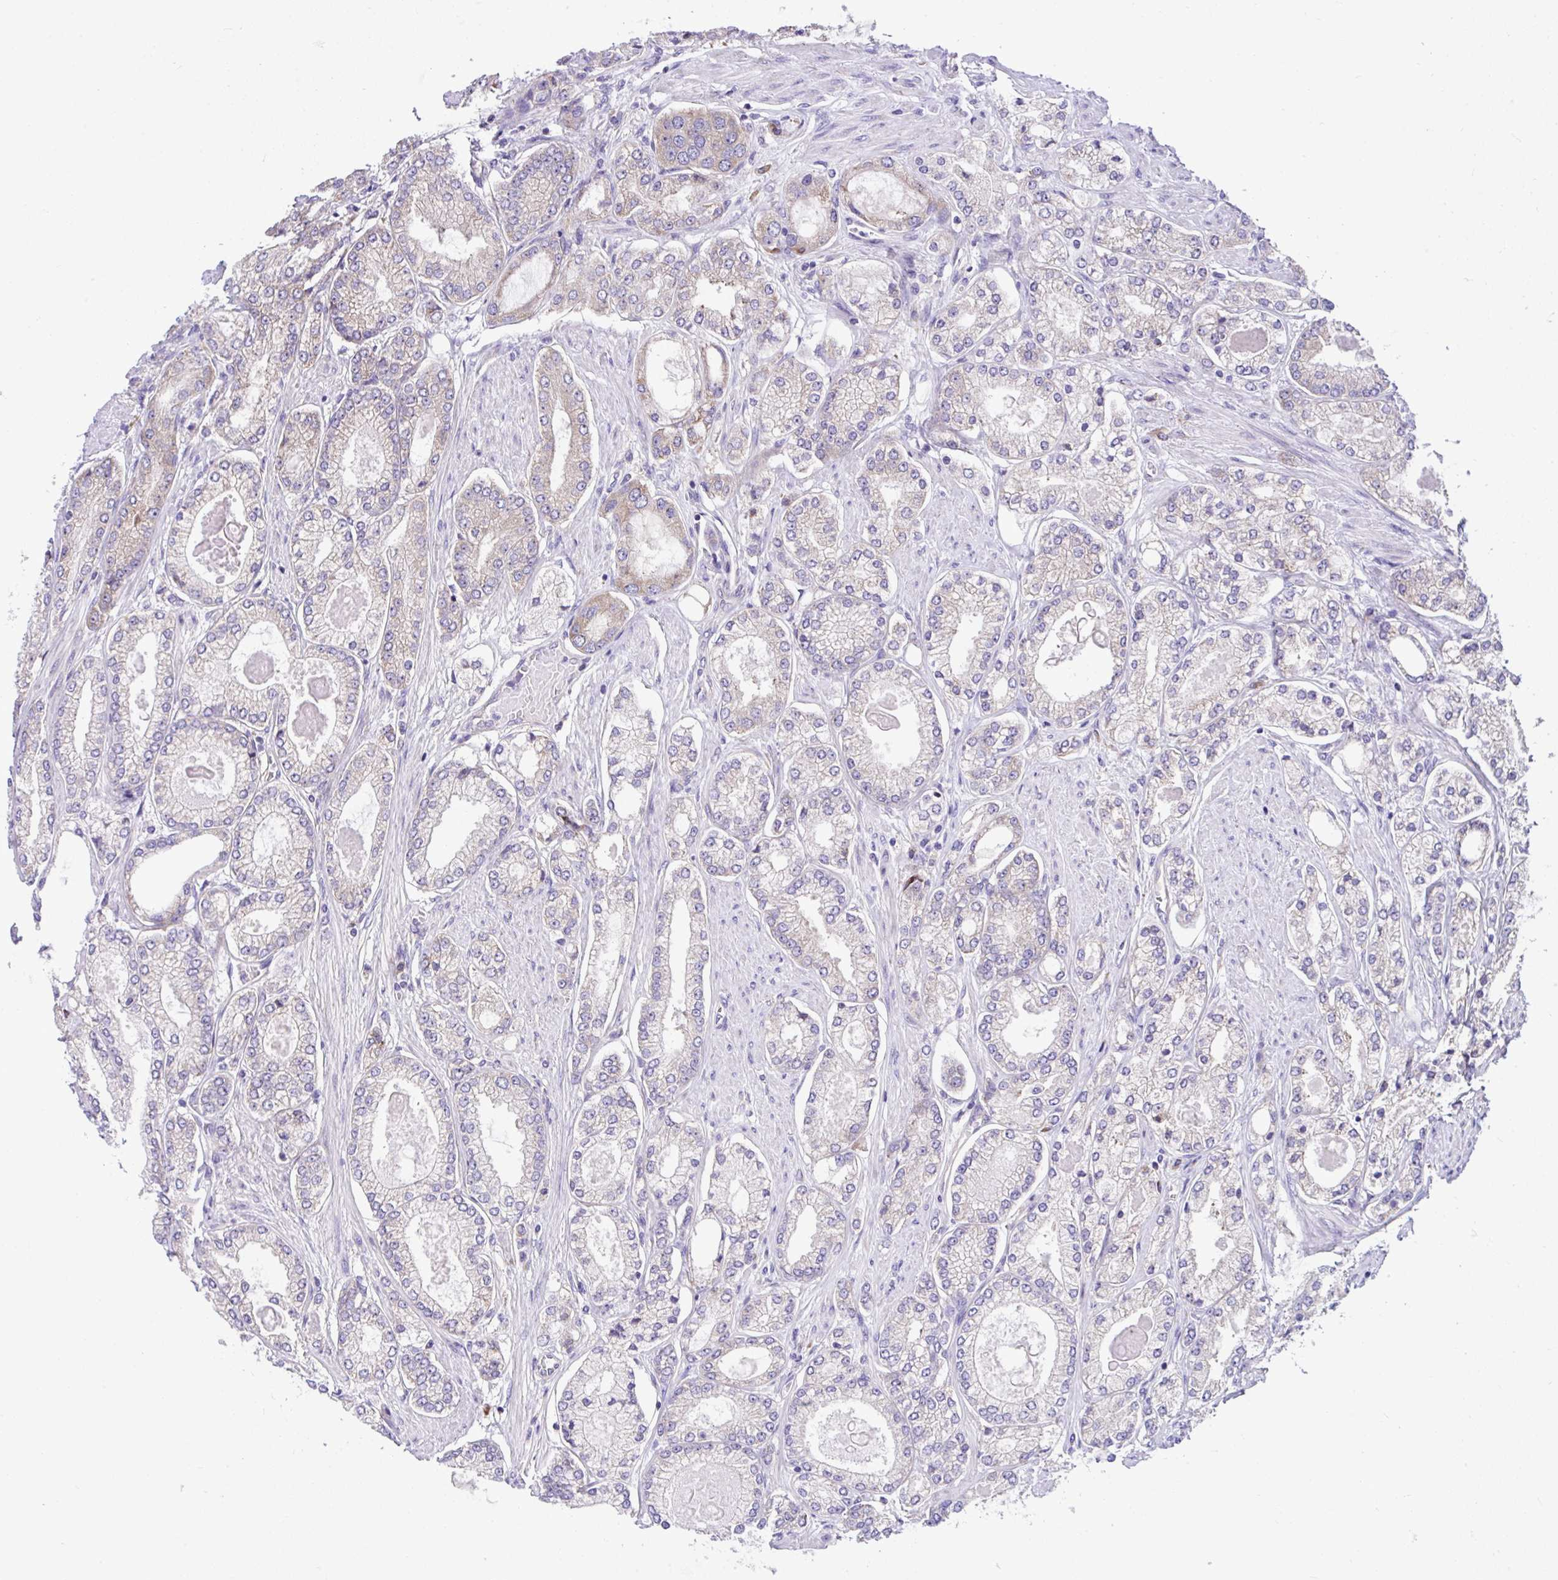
{"staining": {"intensity": "negative", "quantity": "none", "location": "none"}, "tissue": "prostate cancer", "cell_type": "Tumor cells", "image_type": "cancer", "snomed": [{"axis": "morphology", "description": "Adenocarcinoma, High grade"}, {"axis": "topography", "description": "Prostate"}], "caption": "Immunohistochemistry (IHC) of prostate cancer shows no expression in tumor cells.", "gene": "RPL7", "patient": {"sex": "male", "age": 68}}